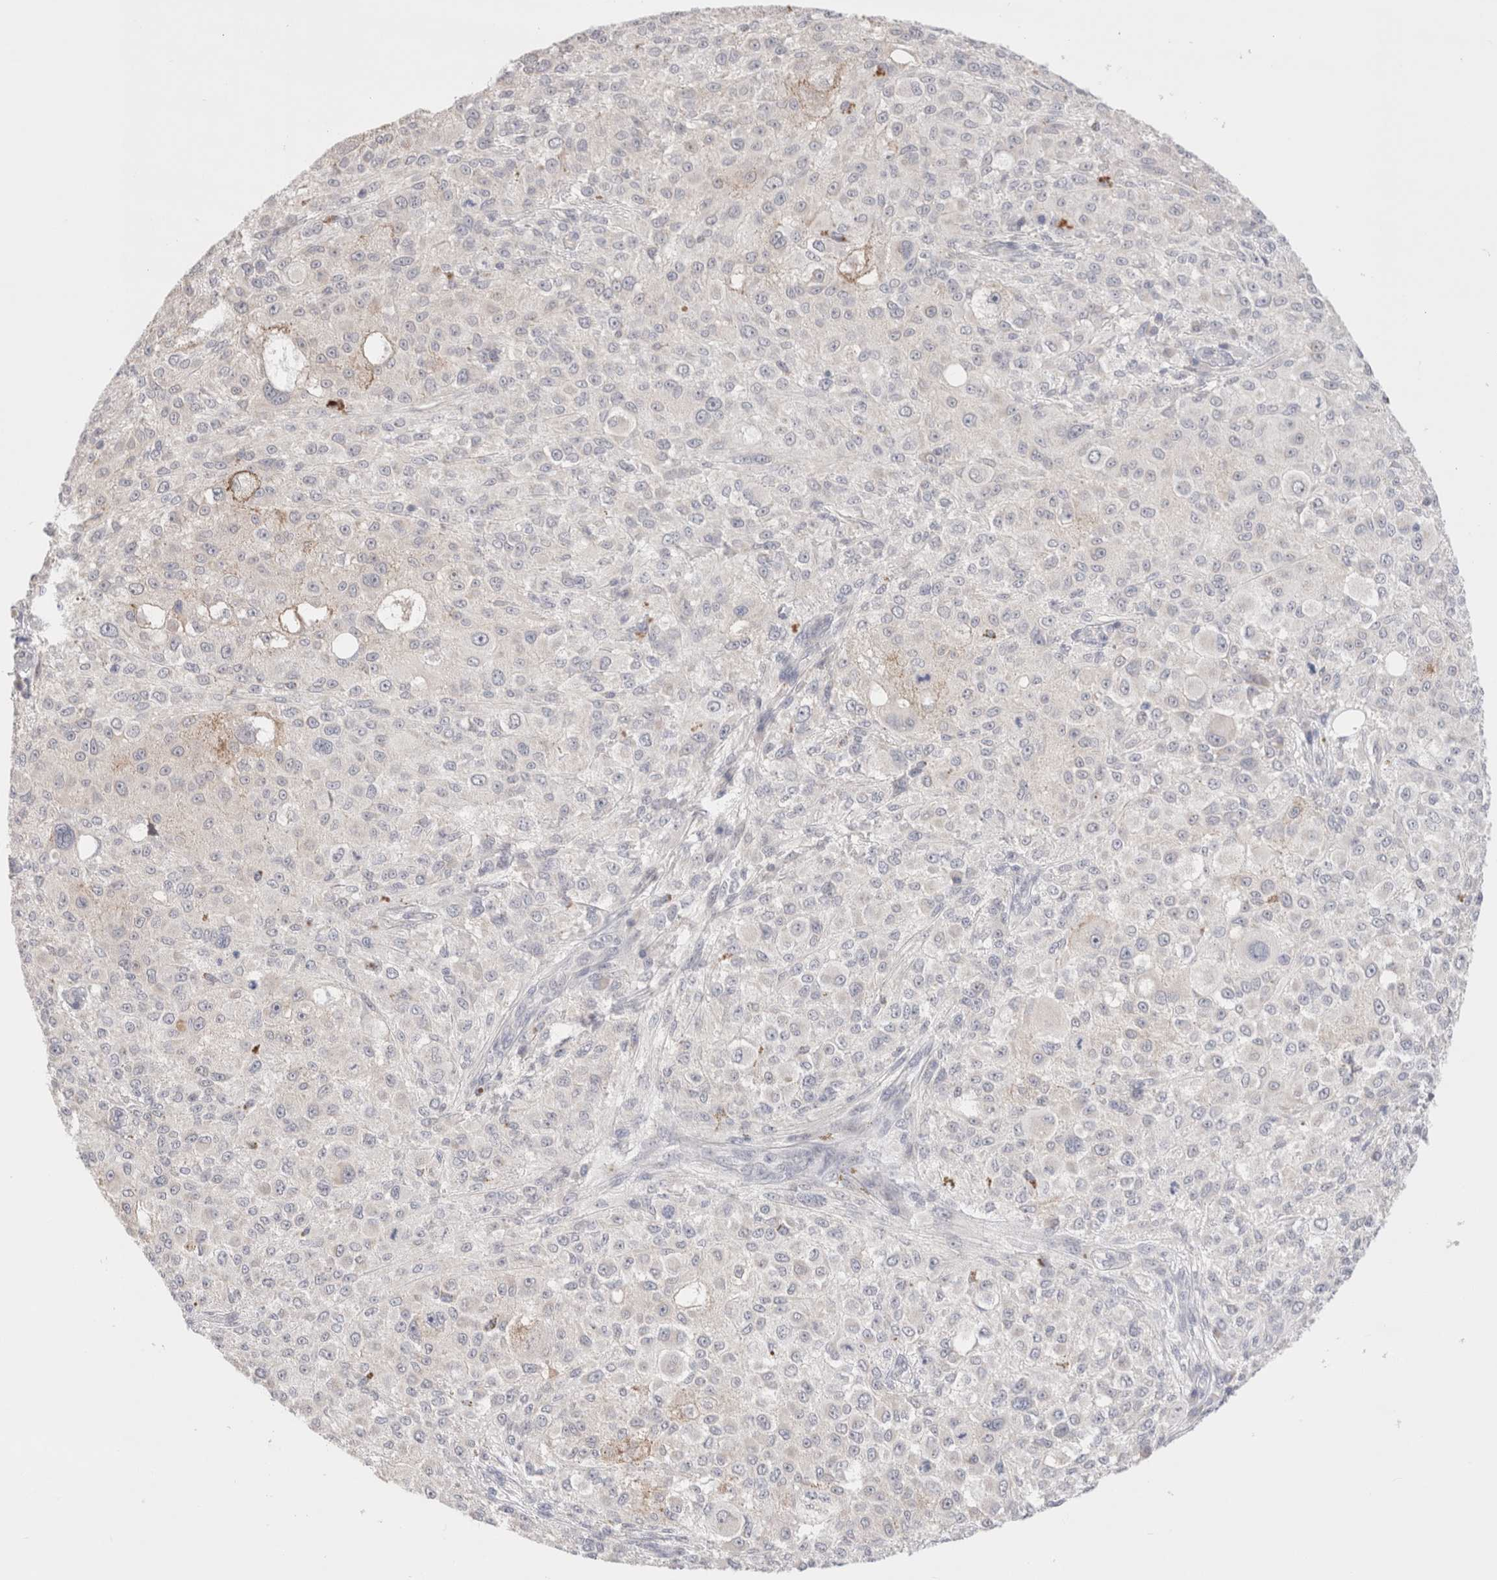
{"staining": {"intensity": "negative", "quantity": "none", "location": "none"}, "tissue": "melanoma", "cell_type": "Tumor cells", "image_type": "cancer", "snomed": [{"axis": "morphology", "description": "Necrosis, NOS"}, {"axis": "morphology", "description": "Malignant melanoma, NOS"}, {"axis": "topography", "description": "Skin"}], "caption": "The immunohistochemistry (IHC) histopathology image has no significant positivity in tumor cells of melanoma tissue.", "gene": "SPATA20", "patient": {"sex": "female", "age": 87}}